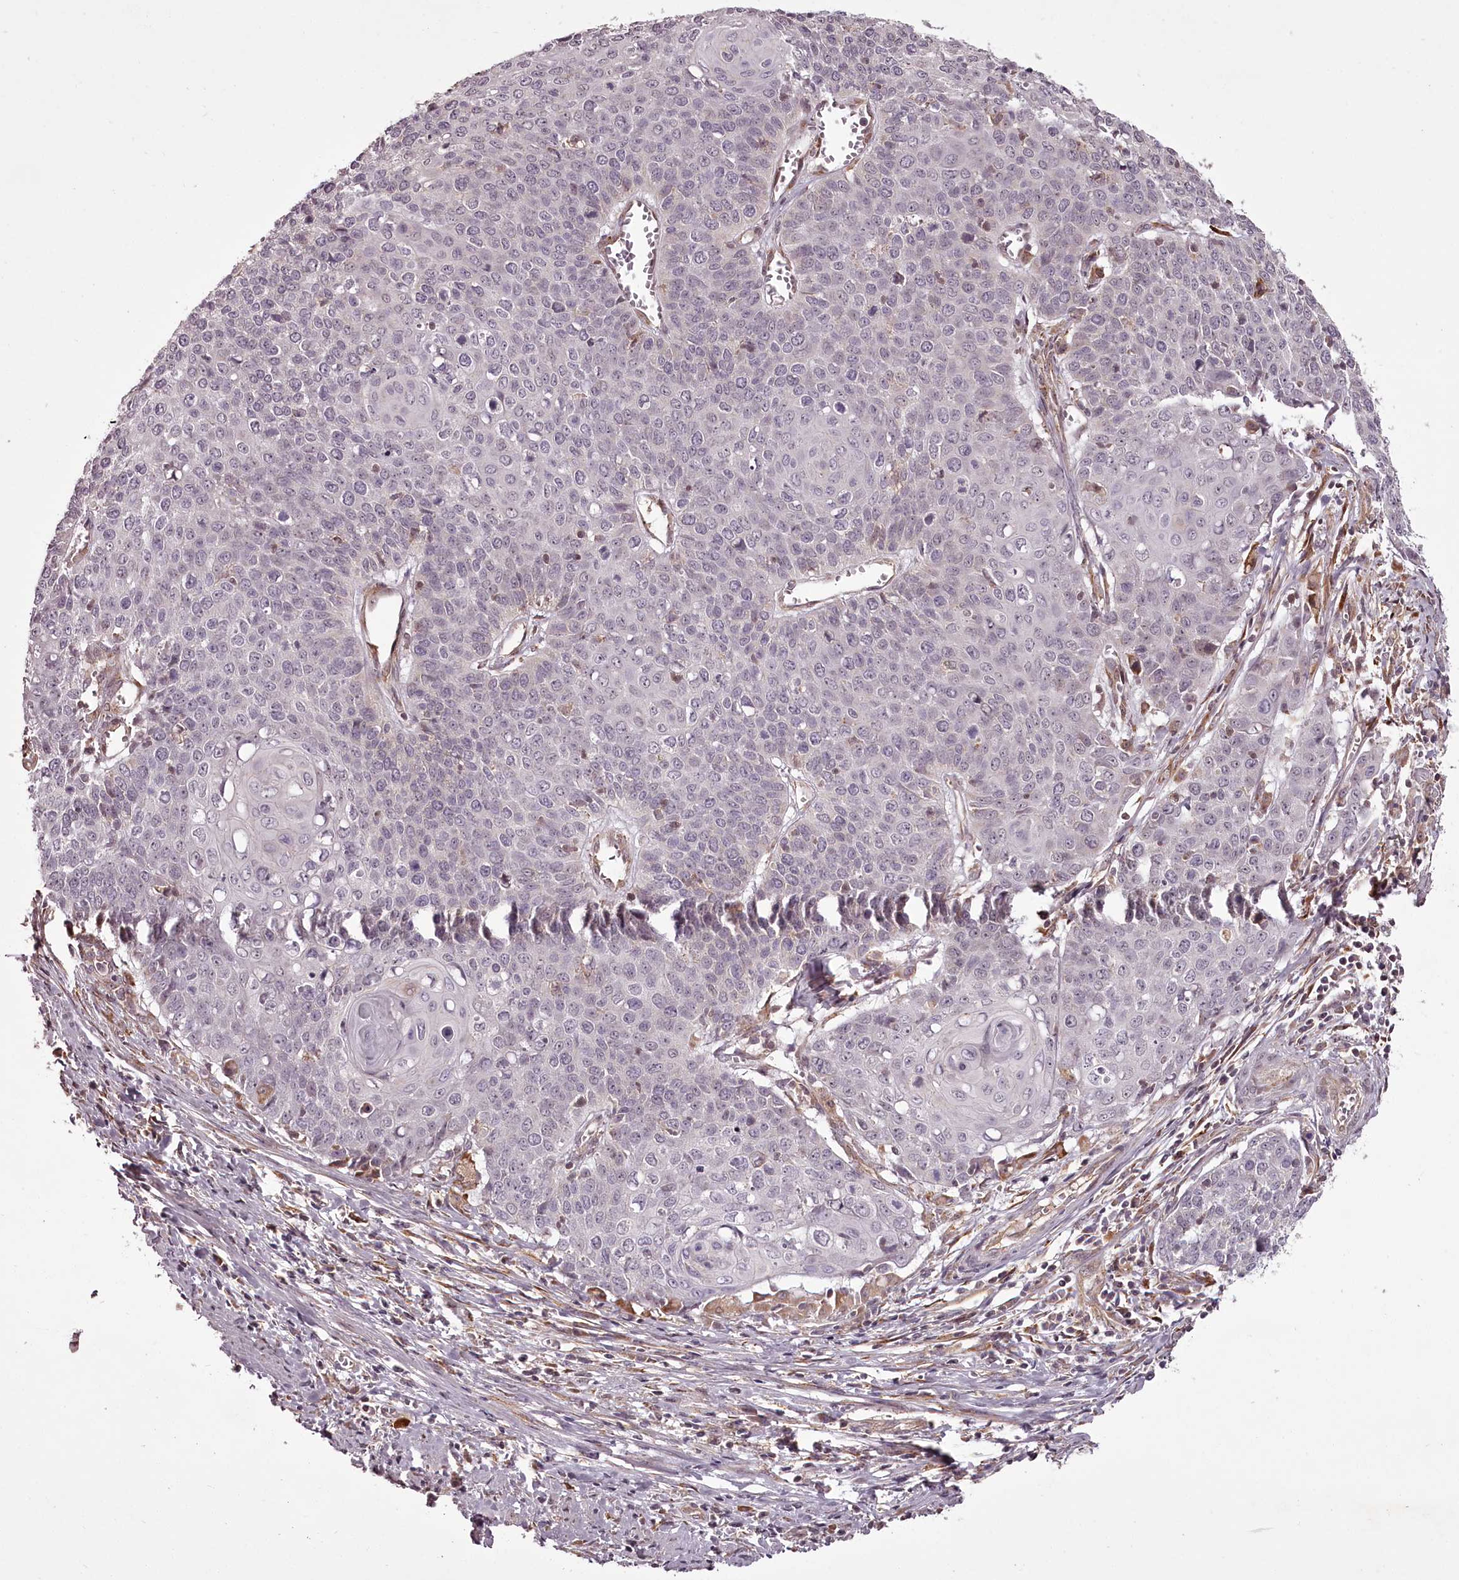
{"staining": {"intensity": "negative", "quantity": "none", "location": "none"}, "tissue": "cervical cancer", "cell_type": "Tumor cells", "image_type": "cancer", "snomed": [{"axis": "morphology", "description": "Squamous cell carcinoma, NOS"}, {"axis": "topography", "description": "Cervix"}], "caption": "A high-resolution photomicrograph shows immunohistochemistry staining of cervical cancer, which reveals no significant staining in tumor cells. The staining was performed using DAB to visualize the protein expression in brown, while the nuclei were stained in blue with hematoxylin (Magnification: 20x).", "gene": "CCDC92", "patient": {"sex": "female", "age": 39}}